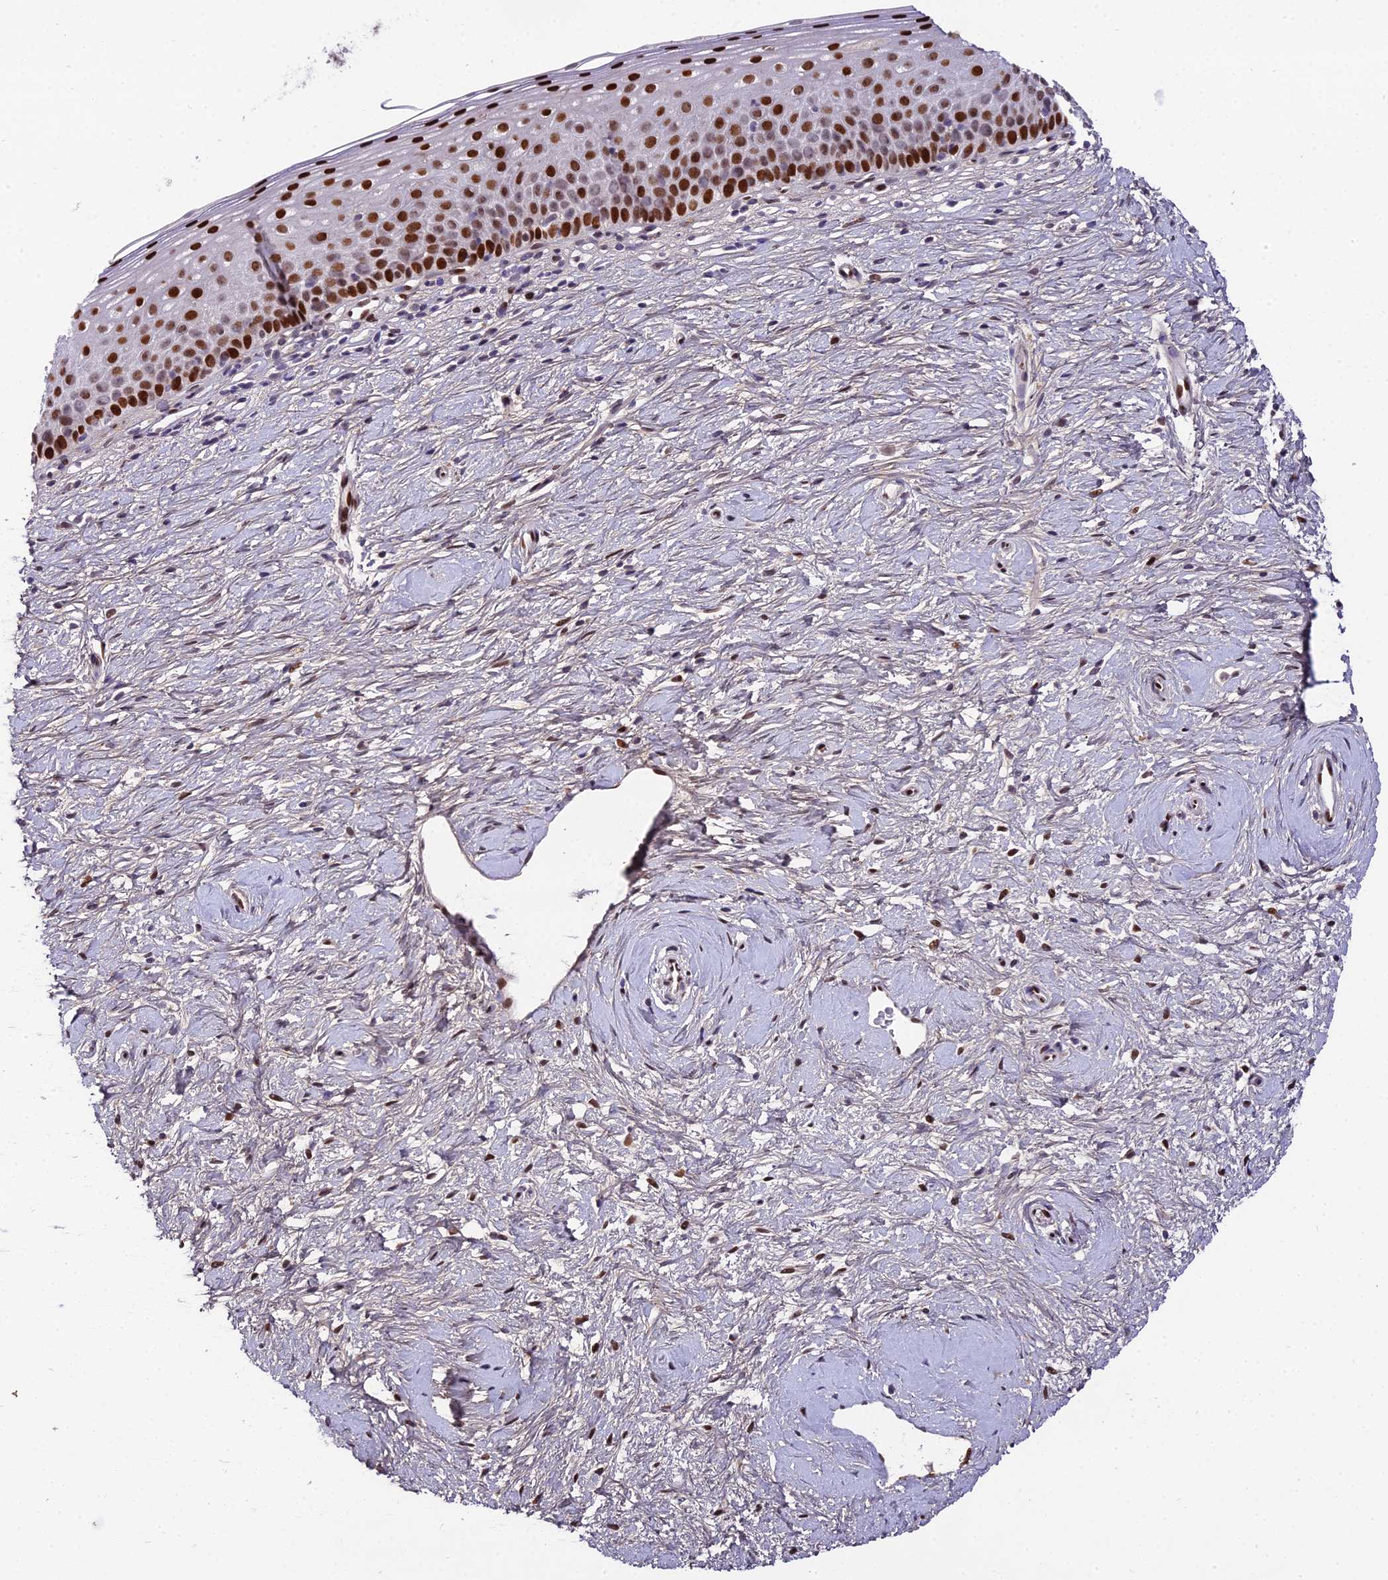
{"staining": {"intensity": "strong", "quantity": ">75%", "location": "nuclear"}, "tissue": "cervix", "cell_type": "Glandular cells", "image_type": "normal", "snomed": [{"axis": "morphology", "description": "Normal tissue, NOS"}, {"axis": "topography", "description": "Cervix"}], "caption": "The photomicrograph shows staining of normal cervix, revealing strong nuclear protein staining (brown color) within glandular cells. The protein is stained brown, and the nuclei are stained in blue (DAB (3,3'-diaminobenzidine) IHC with brightfield microscopy, high magnification).", "gene": "ZNF707", "patient": {"sex": "female", "age": 57}}